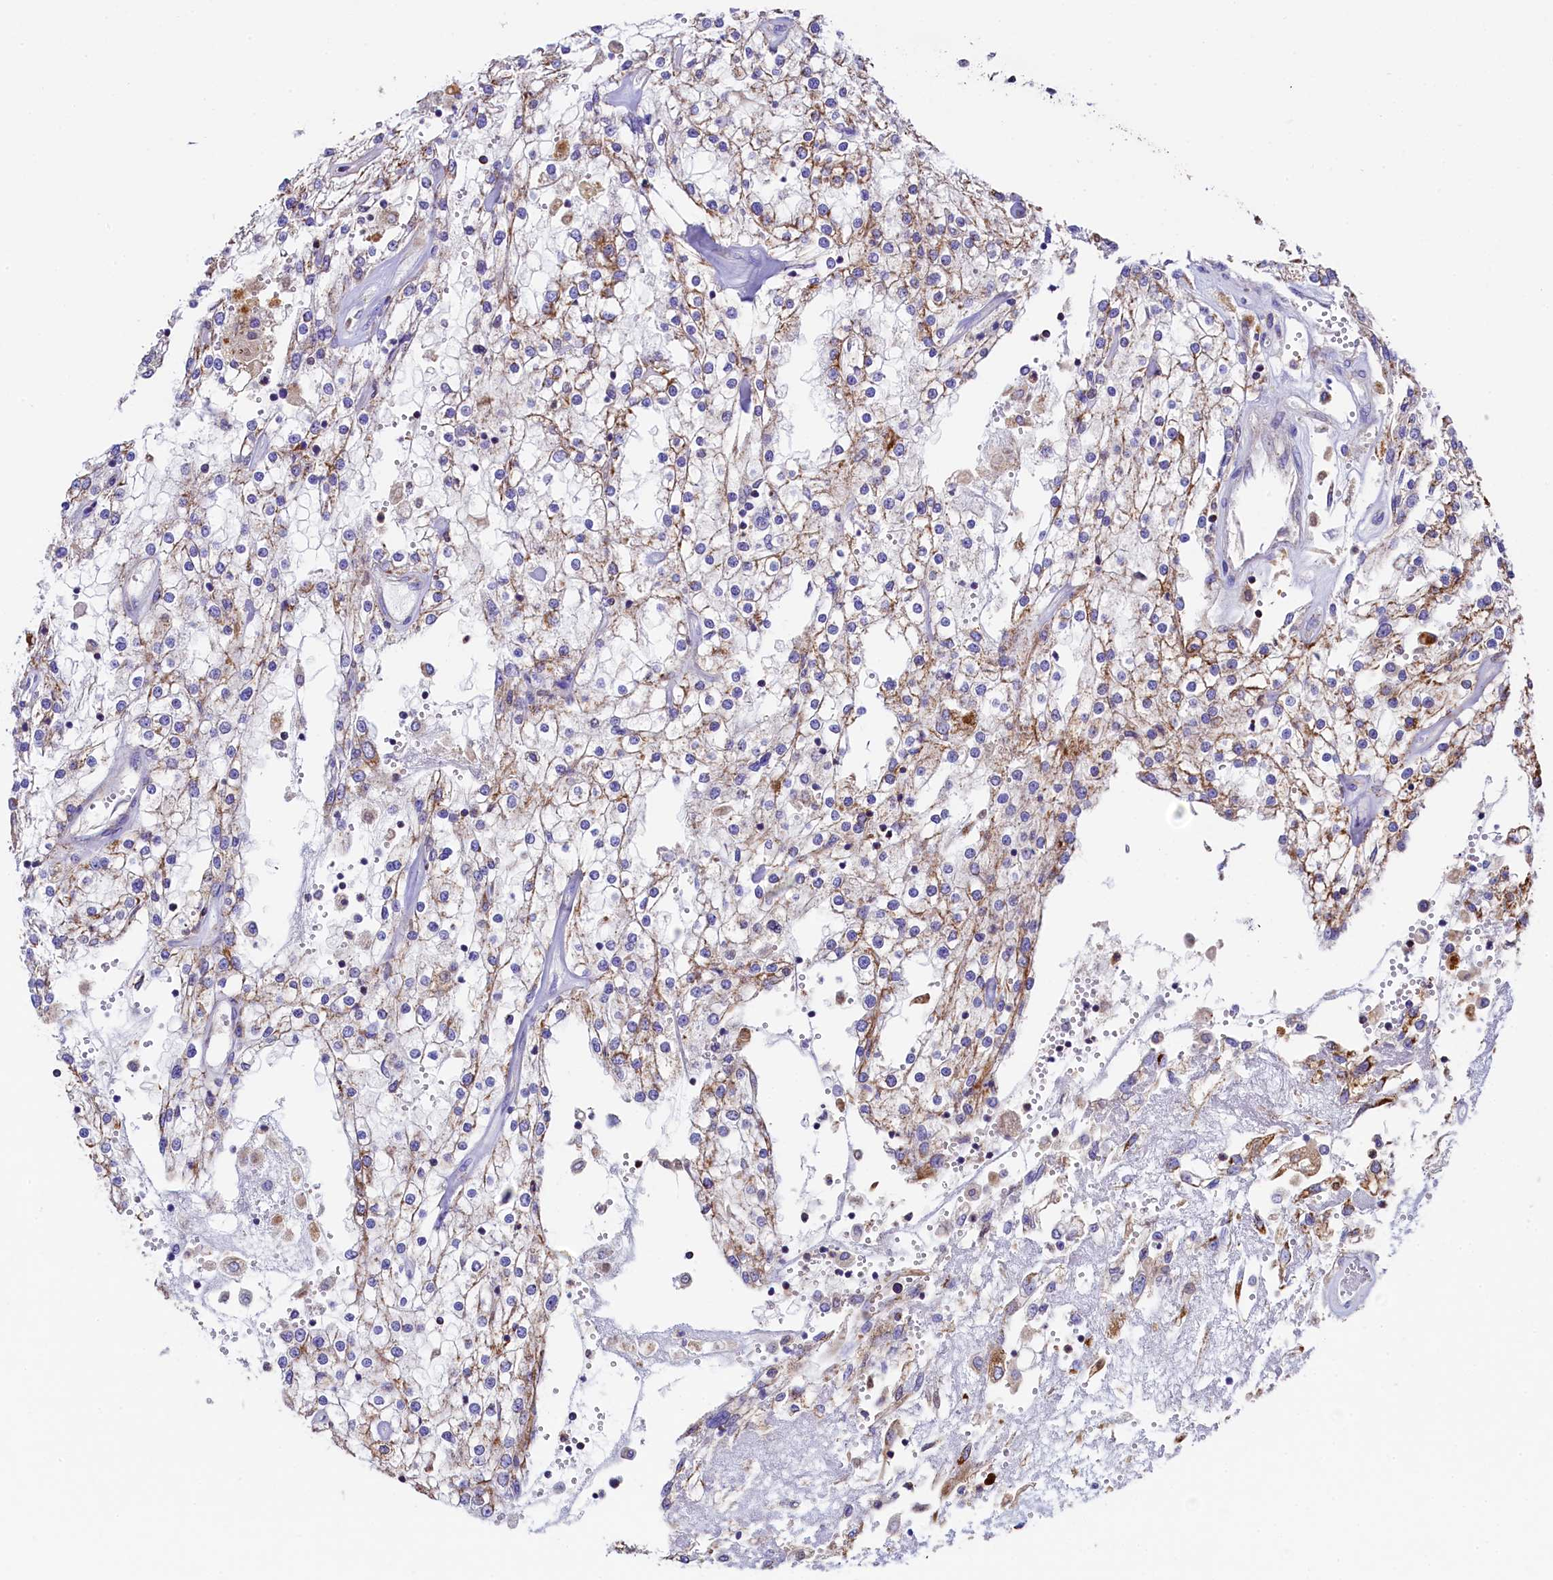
{"staining": {"intensity": "strong", "quantity": "25%-75%", "location": "cytoplasmic/membranous"}, "tissue": "renal cancer", "cell_type": "Tumor cells", "image_type": "cancer", "snomed": [{"axis": "morphology", "description": "Adenocarcinoma, NOS"}, {"axis": "topography", "description": "Kidney"}], "caption": "Renal cancer (adenocarcinoma) tissue reveals strong cytoplasmic/membranous expression in about 25%-75% of tumor cells, visualized by immunohistochemistry. The staining was performed using DAB (3,3'-diaminobenzidine), with brown indicating positive protein expression. Nuclei are stained blue with hematoxylin.", "gene": "CLYBL", "patient": {"sex": "female", "age": 52}}